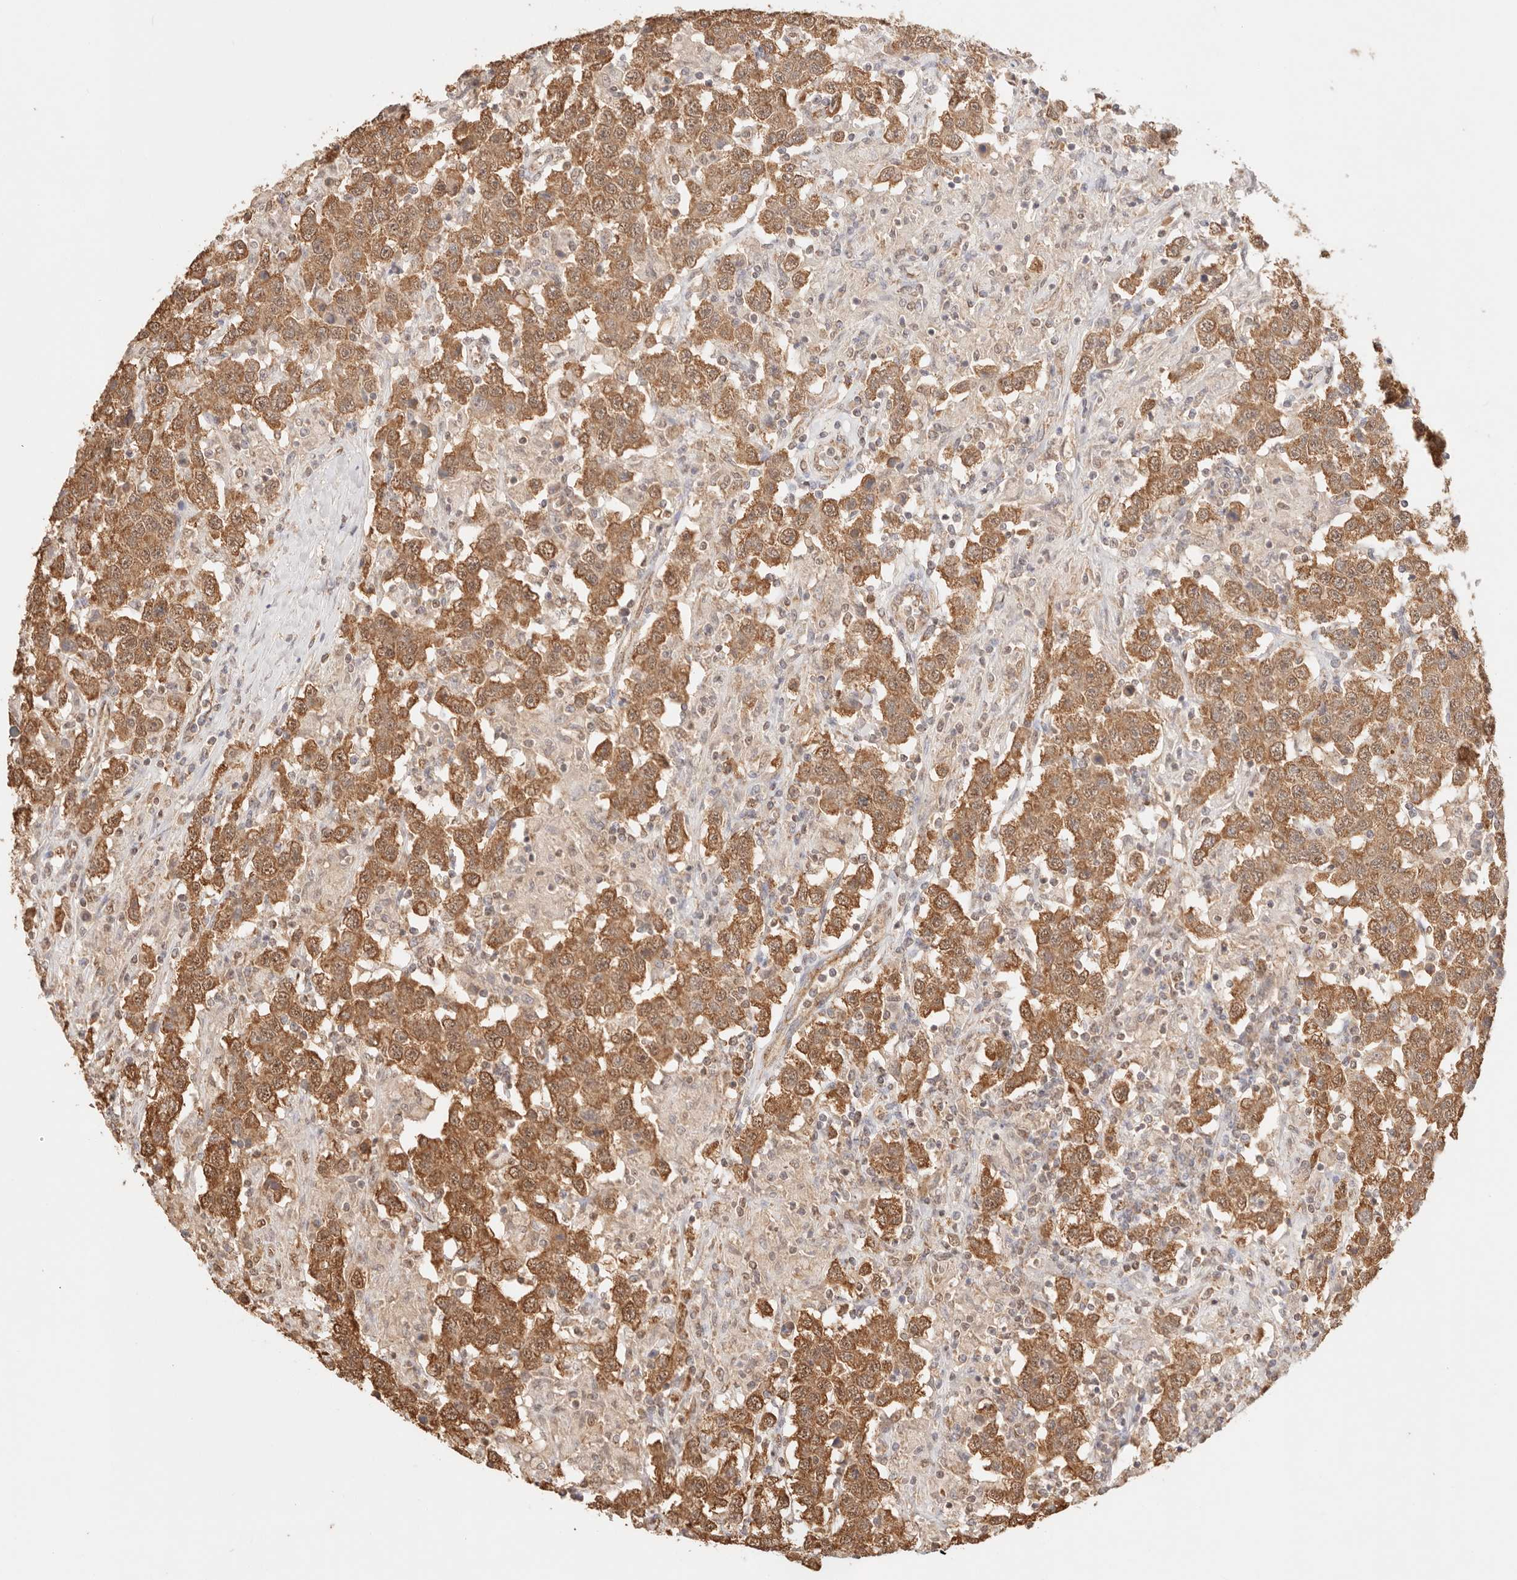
{"staining": {"intensity": "moderate", "quantity": ">75%", "location": "cytoplasmic/membranous,nuclear"}, "tissue": "testis cancer", "cell_type": "Tumor cells", "image_type": "cancer", "snomed": [{"axis": "morphology", "description": "Seminoma, NOS"}, {"axis": "topography", "description": "Testis"}], "caption": "Tumor cells display medium levels of moderate cytoplasmic/membranous and nuclear positivity in approximately >75% of cells in human seminoma (testis).", "gene": "IL1R2", "patient": {"sex": "male", "age": 41}}